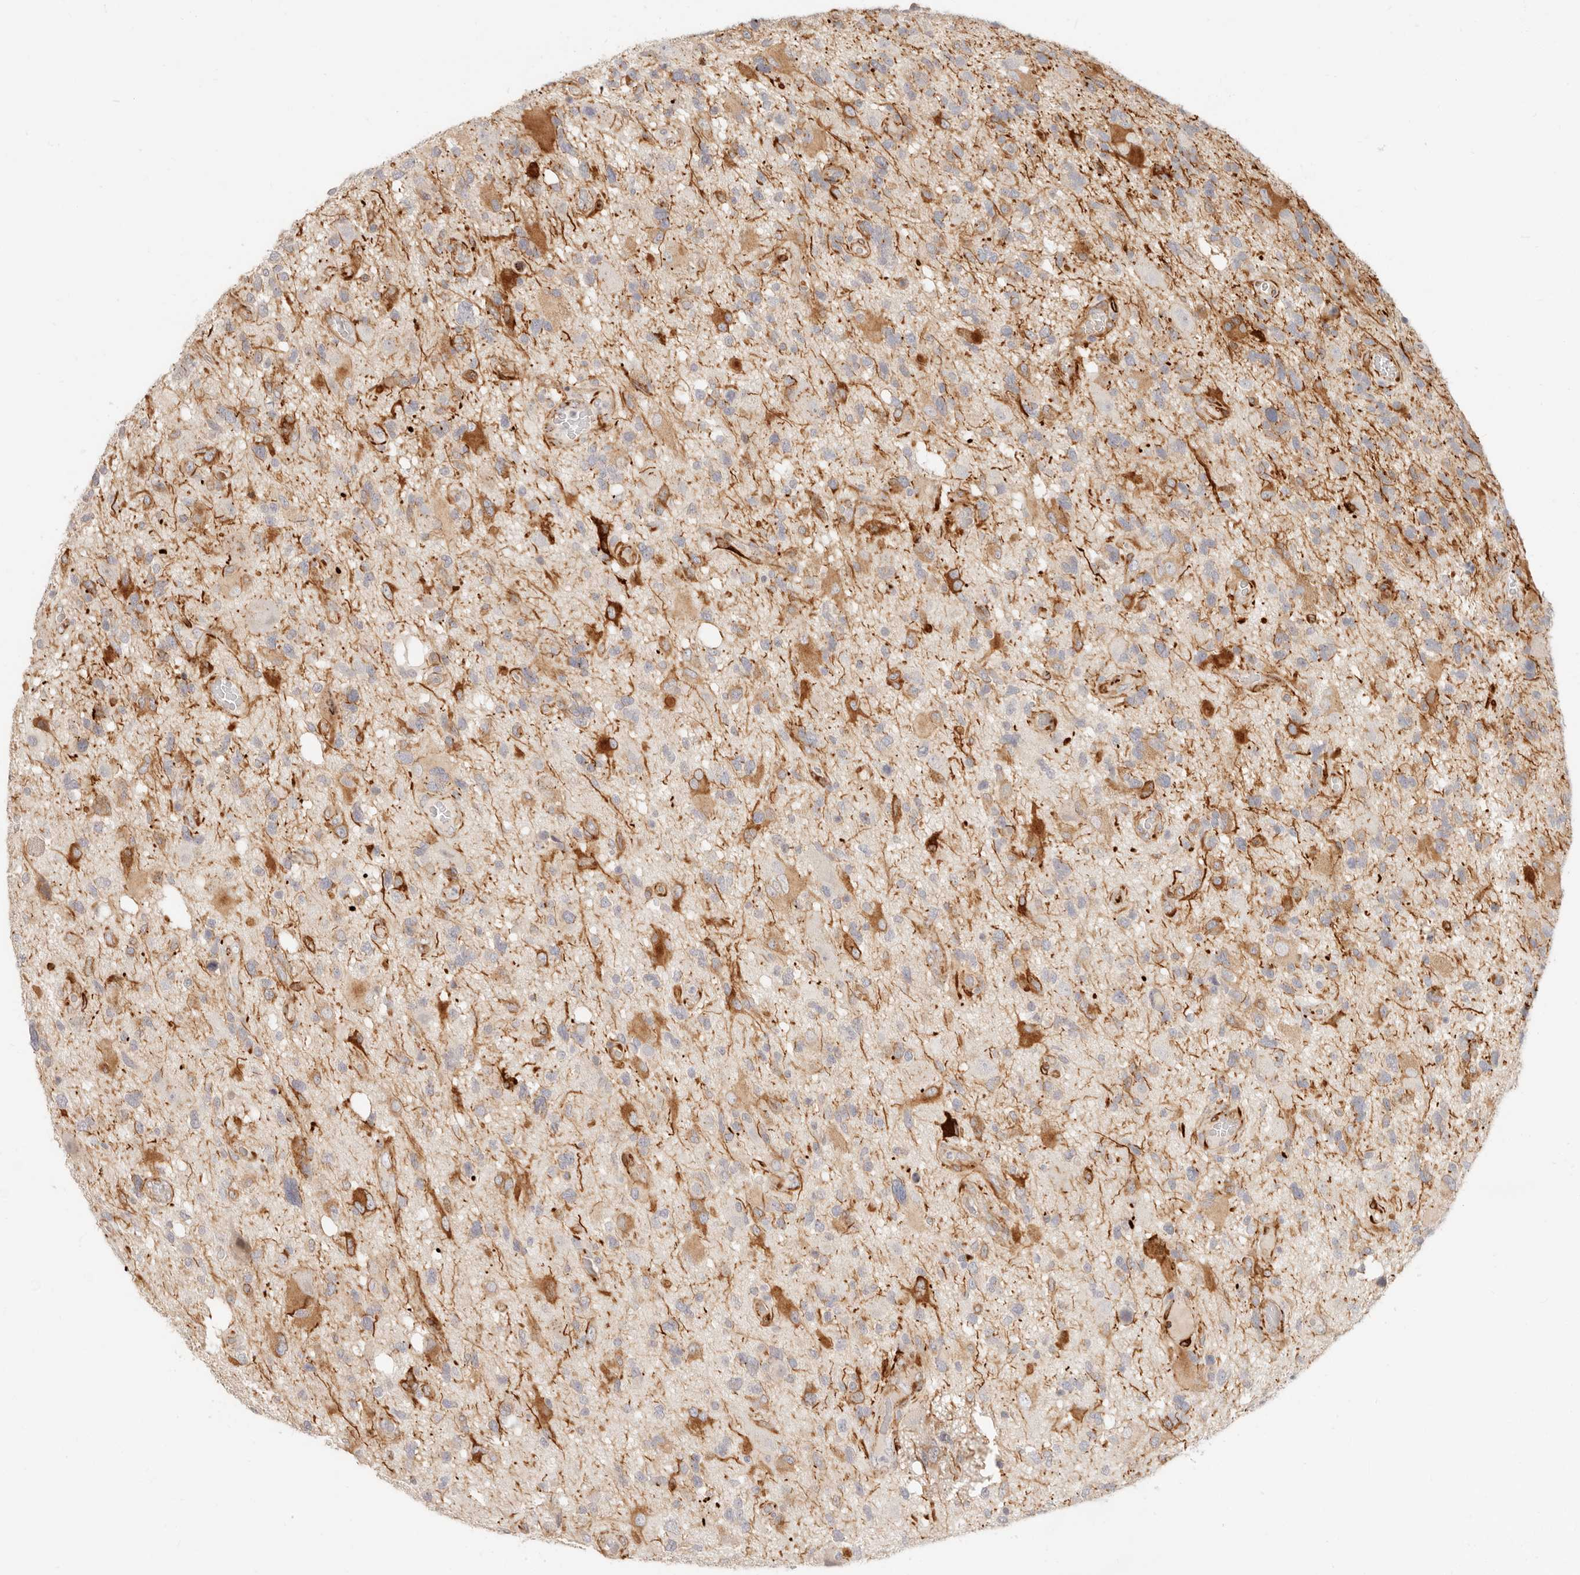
{"staining": {"intensity": "weak", "quantity": "<25%", "location": "cytoplasmic/membranous"}, "tissue": "glioma", "cell_type": "Tumor cells", "image_type": "cancer", "snomed": [{"axis": "morphology", "description": "Glioma, malignant, High grade"}, {"axis": "topography", "description": "Brain"}], "caption": "Tumor cells show no significant protein staining in glioma.", "gene": "SASS6", "patient": {"sex": "male", "age": 33}}